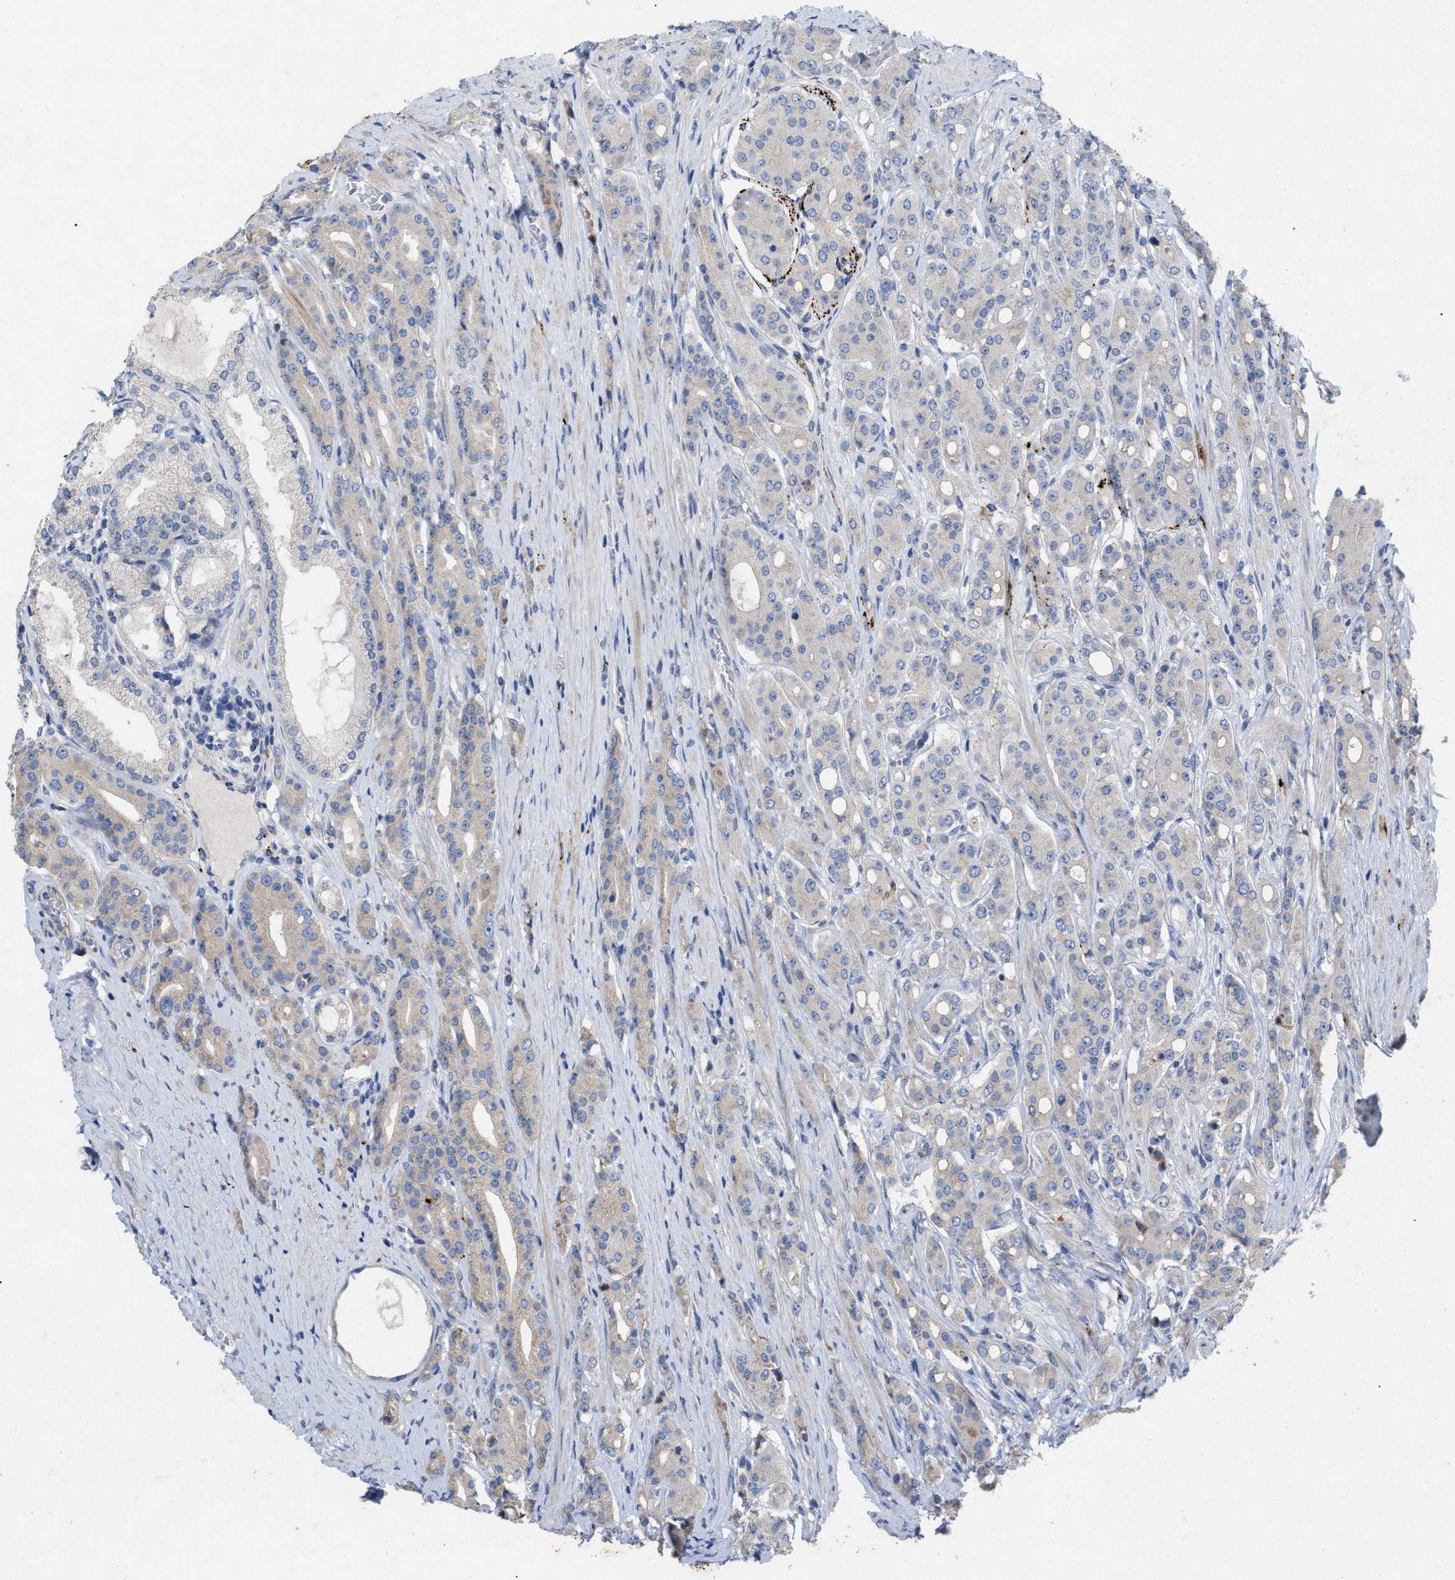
{"staining": {"intensity": "weak", "quantity": "25%-75%", "location": "cytoplasmic/membranous"}, "tissue": "prostate cancer", "cell_type": "Tumor cells", "image_type": "cancer", "snomed": [{"axis": "morphology", "description": "Adenocarcinoma, High grade"}, {"axis": "topography", "description": "Prostate"}], "caption": "Immunohistochemistry (IHC) (DAB (3,3'-diaminobenzidine)) staining of human prostate cancer shows weak cytoplasmic/membranous protein positivity in approximately 25%-75% of tumor cells. The protein is shown in brown color, while the nuclei are stained blue.", "gene": "VIP", "patient": {"sex": "male", "age": 71}}